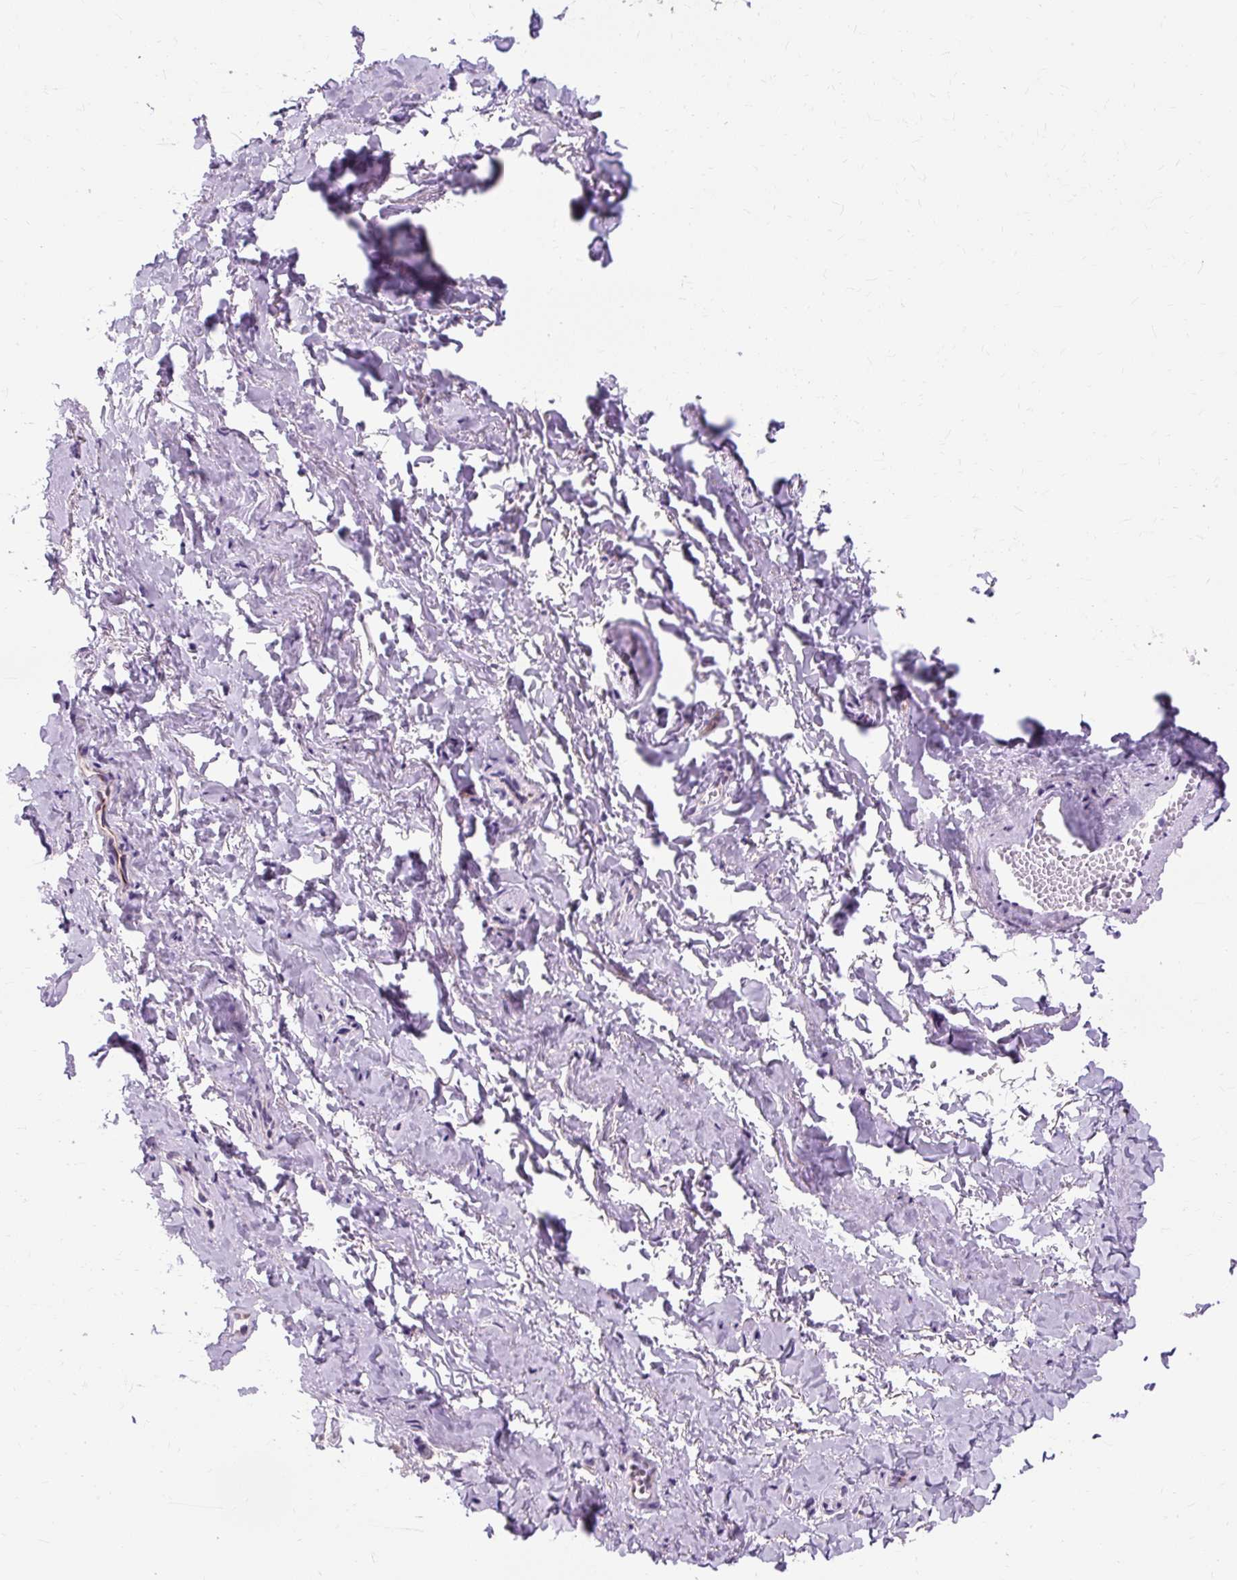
{"staining": {"intensity": "negative", "quantity": "none", "location": "none"}, "tissue": "adipose tissue", "cell_type": "Adipocytes", "image_type": "normal", "snomed": [{"axis": "morphology", "description": "Normal tissue, NOS"}, {"axis": "topography", "description": "Vulva"}, {"axis": "topography", "description": "Vagina"}, {"axis": "topography", "description": "Peripheral nerve tissue"}], "caption": "Normal adipose tissue was stained to show a protein in brown. There is no significant expression in adipocytes. (DAB immunohistochemistry (IHC) visualized using brightfield microscopy, high magnification).", "gene": "TMEM89", "patient": {"sex": "female", "age": 66}}